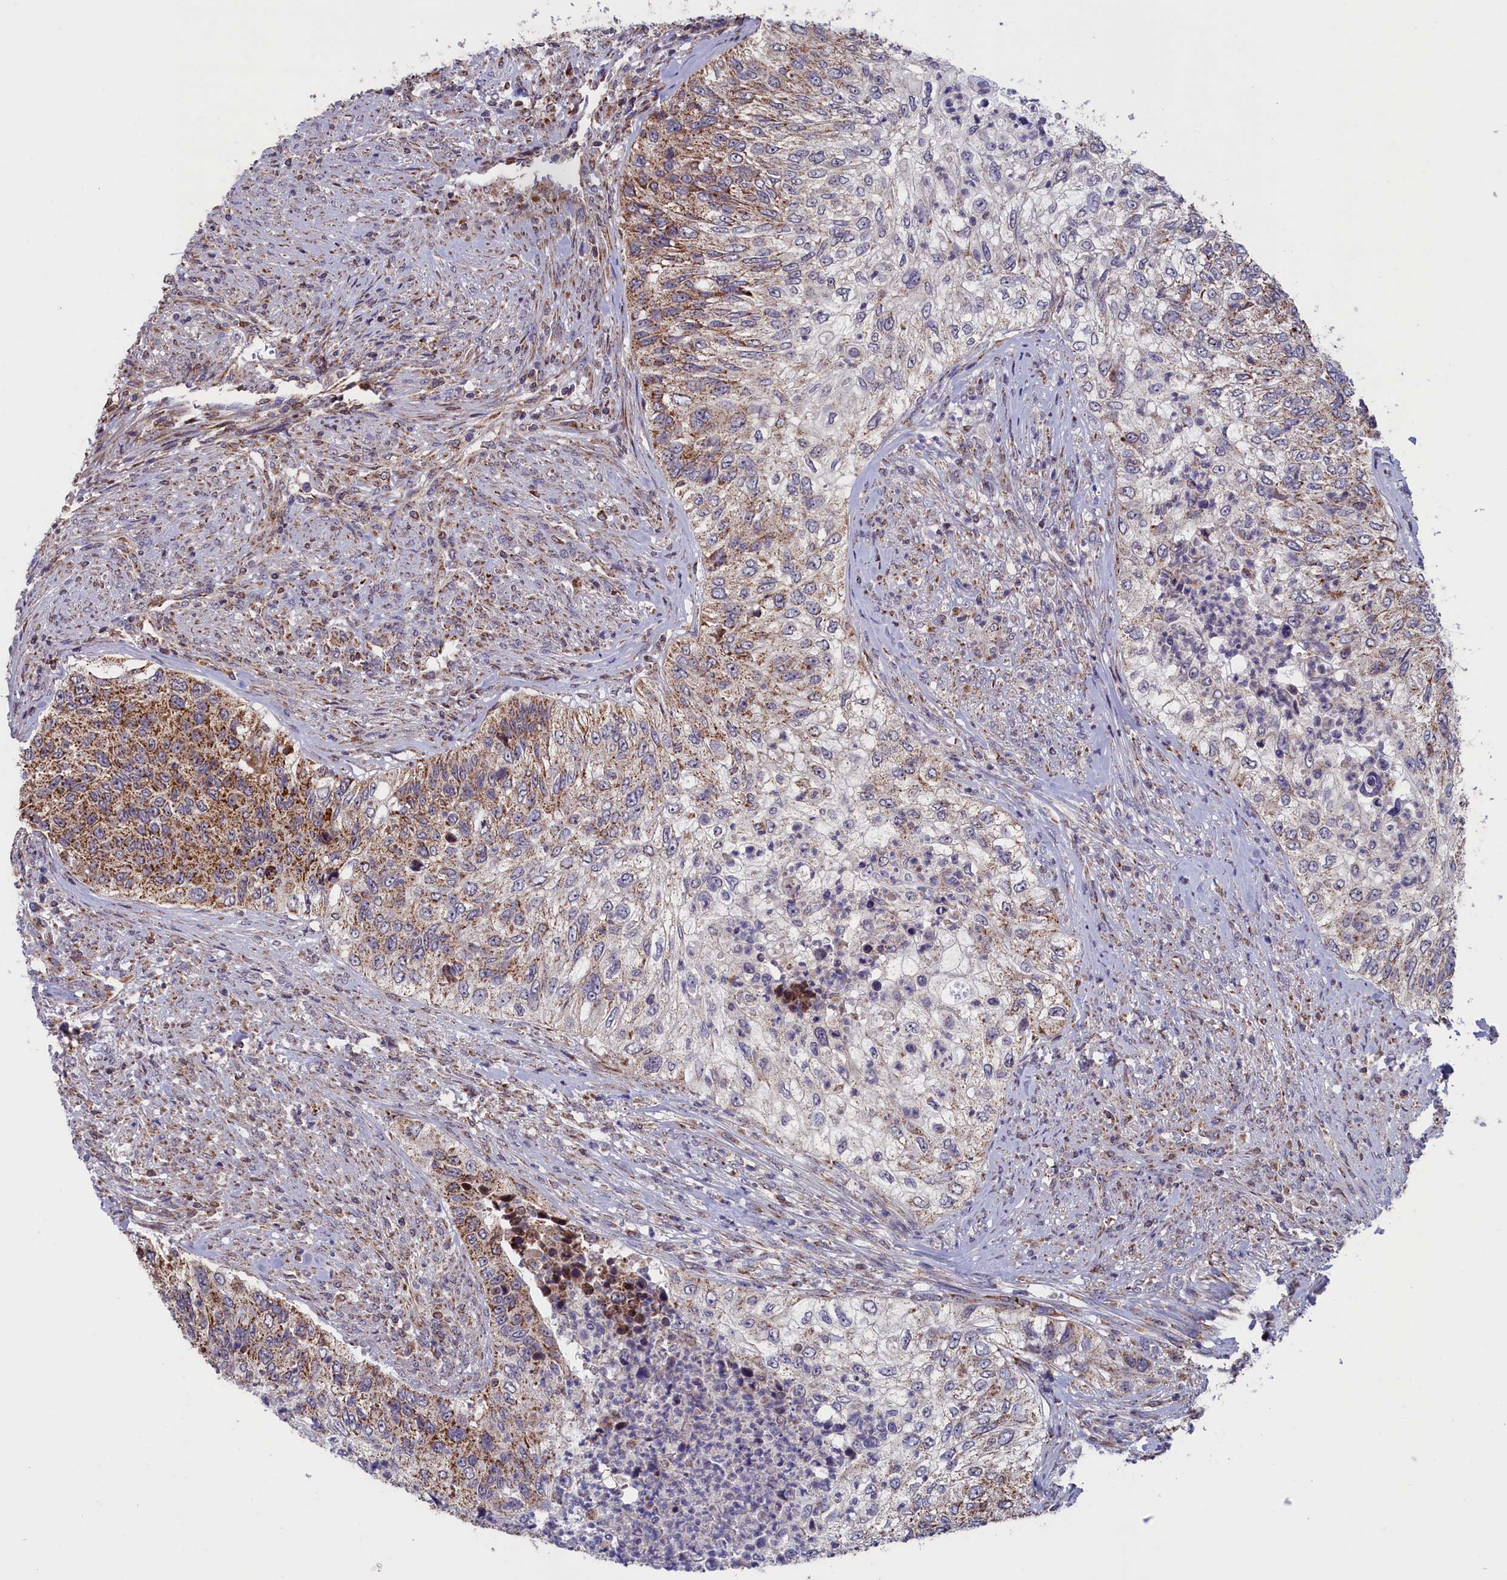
{"staining": {"intensity": "moderate", "quantity": "25%-75%", "location": "cytoplasmic/membranous"}, "tissue": "urothelial cancer", "cell_type": "Tumor cells", "image_type": "cancer", "snomed": [{"axis": "morphology", "description": "Urothelial carcinoma, High grade"}, {"axis": "topography", "description": "Urinary bladder"}], "caption": "Immunohistochemical staining of human high-grade urothelial carcinoma shows moderate cytoplasmic/membranous protein staining in approximately 25%-75% of tumor cells.", "gene": "TIMM44", "patient": {"sex": "female", "age": 60}}